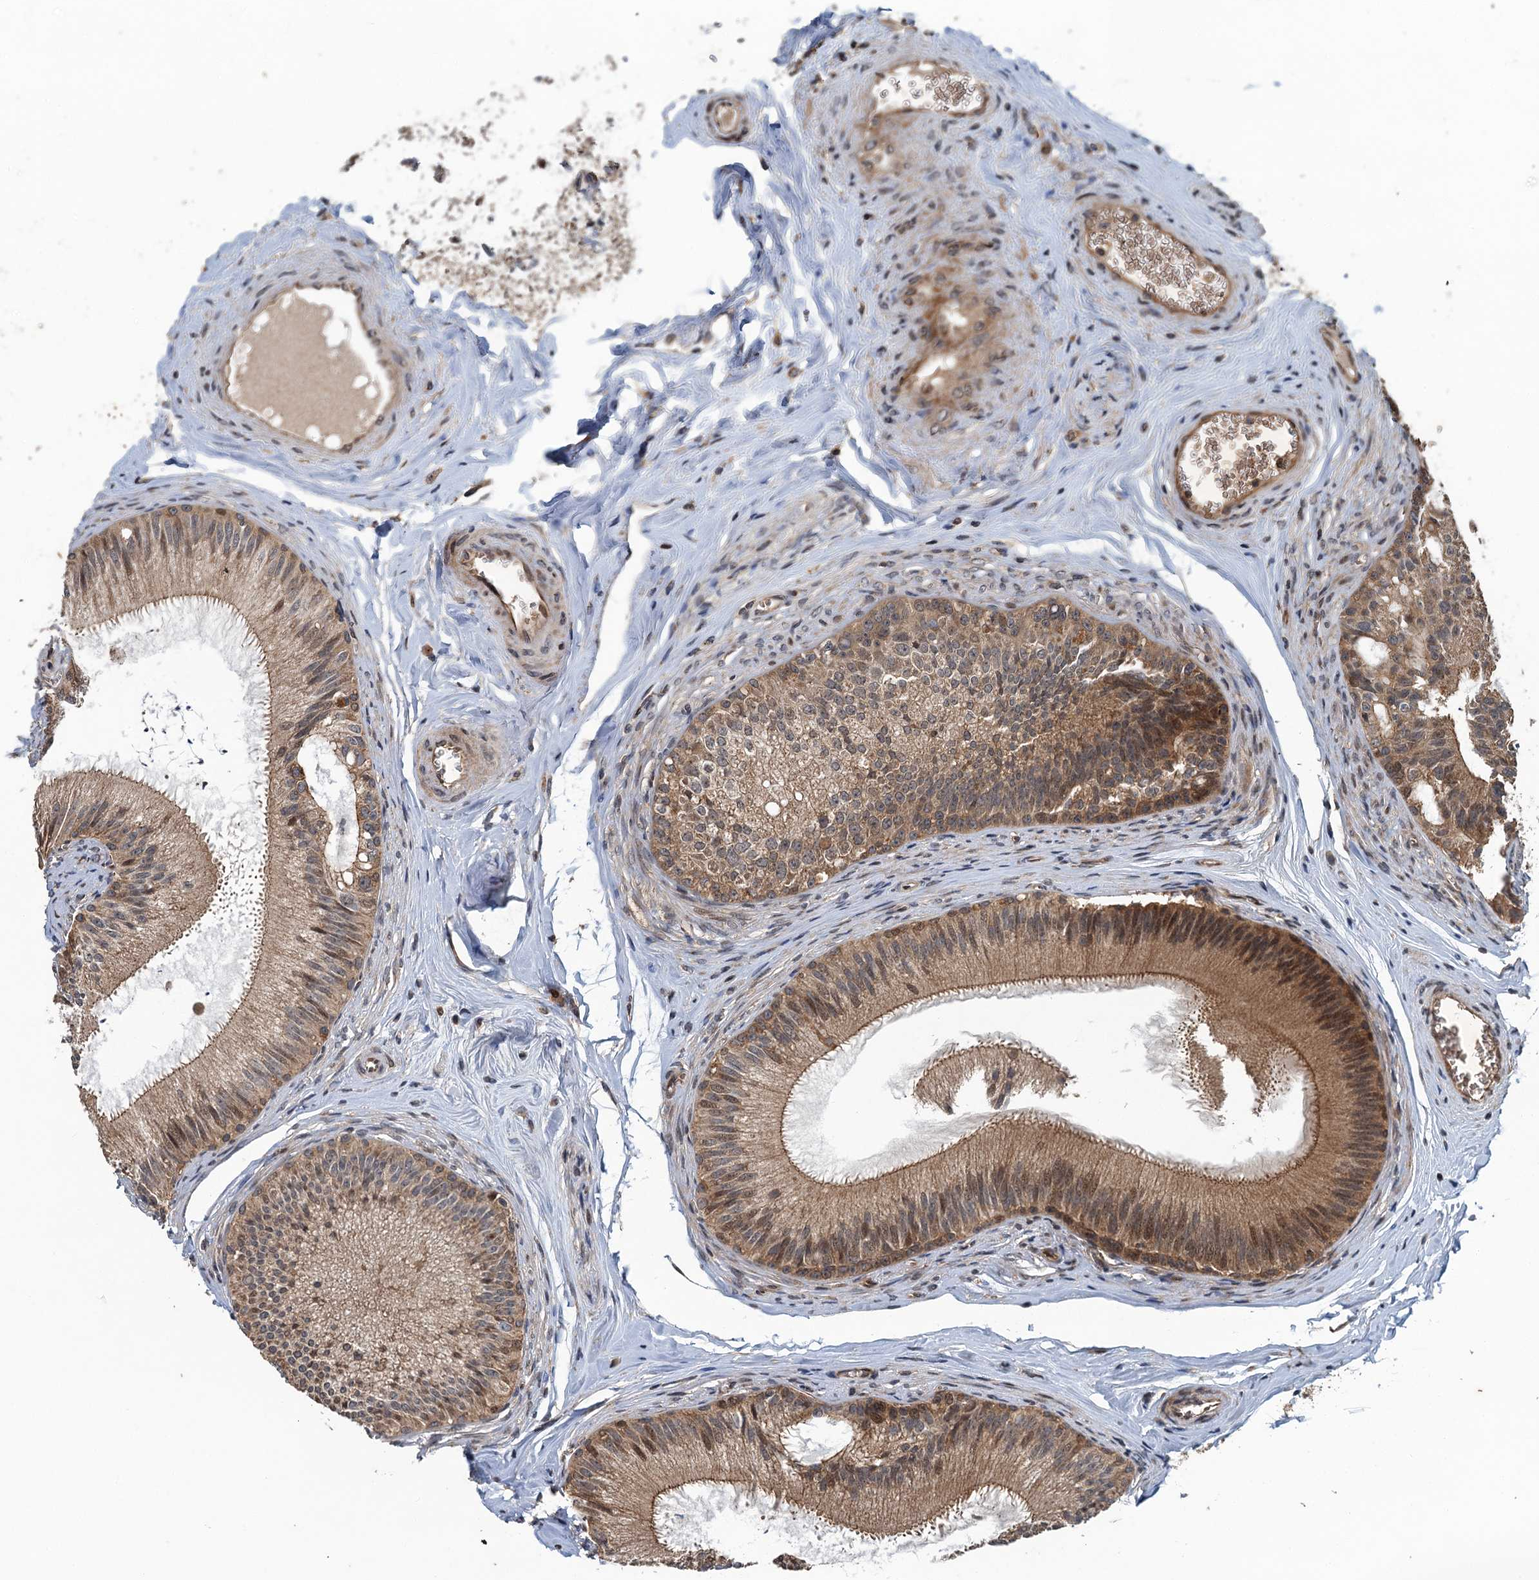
{"staining": {"intensity": "moderate", "quantity": ">75%", "location": "cytoplasmic/membranous"}, "tissue": "epididymis", "cell_type": "Glandular cells", "image_type": "normal", "snomed": [{"axis": "morphology", "description": "Normal tissue, NOS"}, {"axis": "topography", "description": "Epididymis"}], "caption": "Approximately >75% of glandular cells in unremarkable epididymis exhibit moderate cytoplasmic/membranous protein staining as visualized by brown immunohistochemical staining.", "gene": "SNX32", "patient": {"sex": "male", "age": 46}}